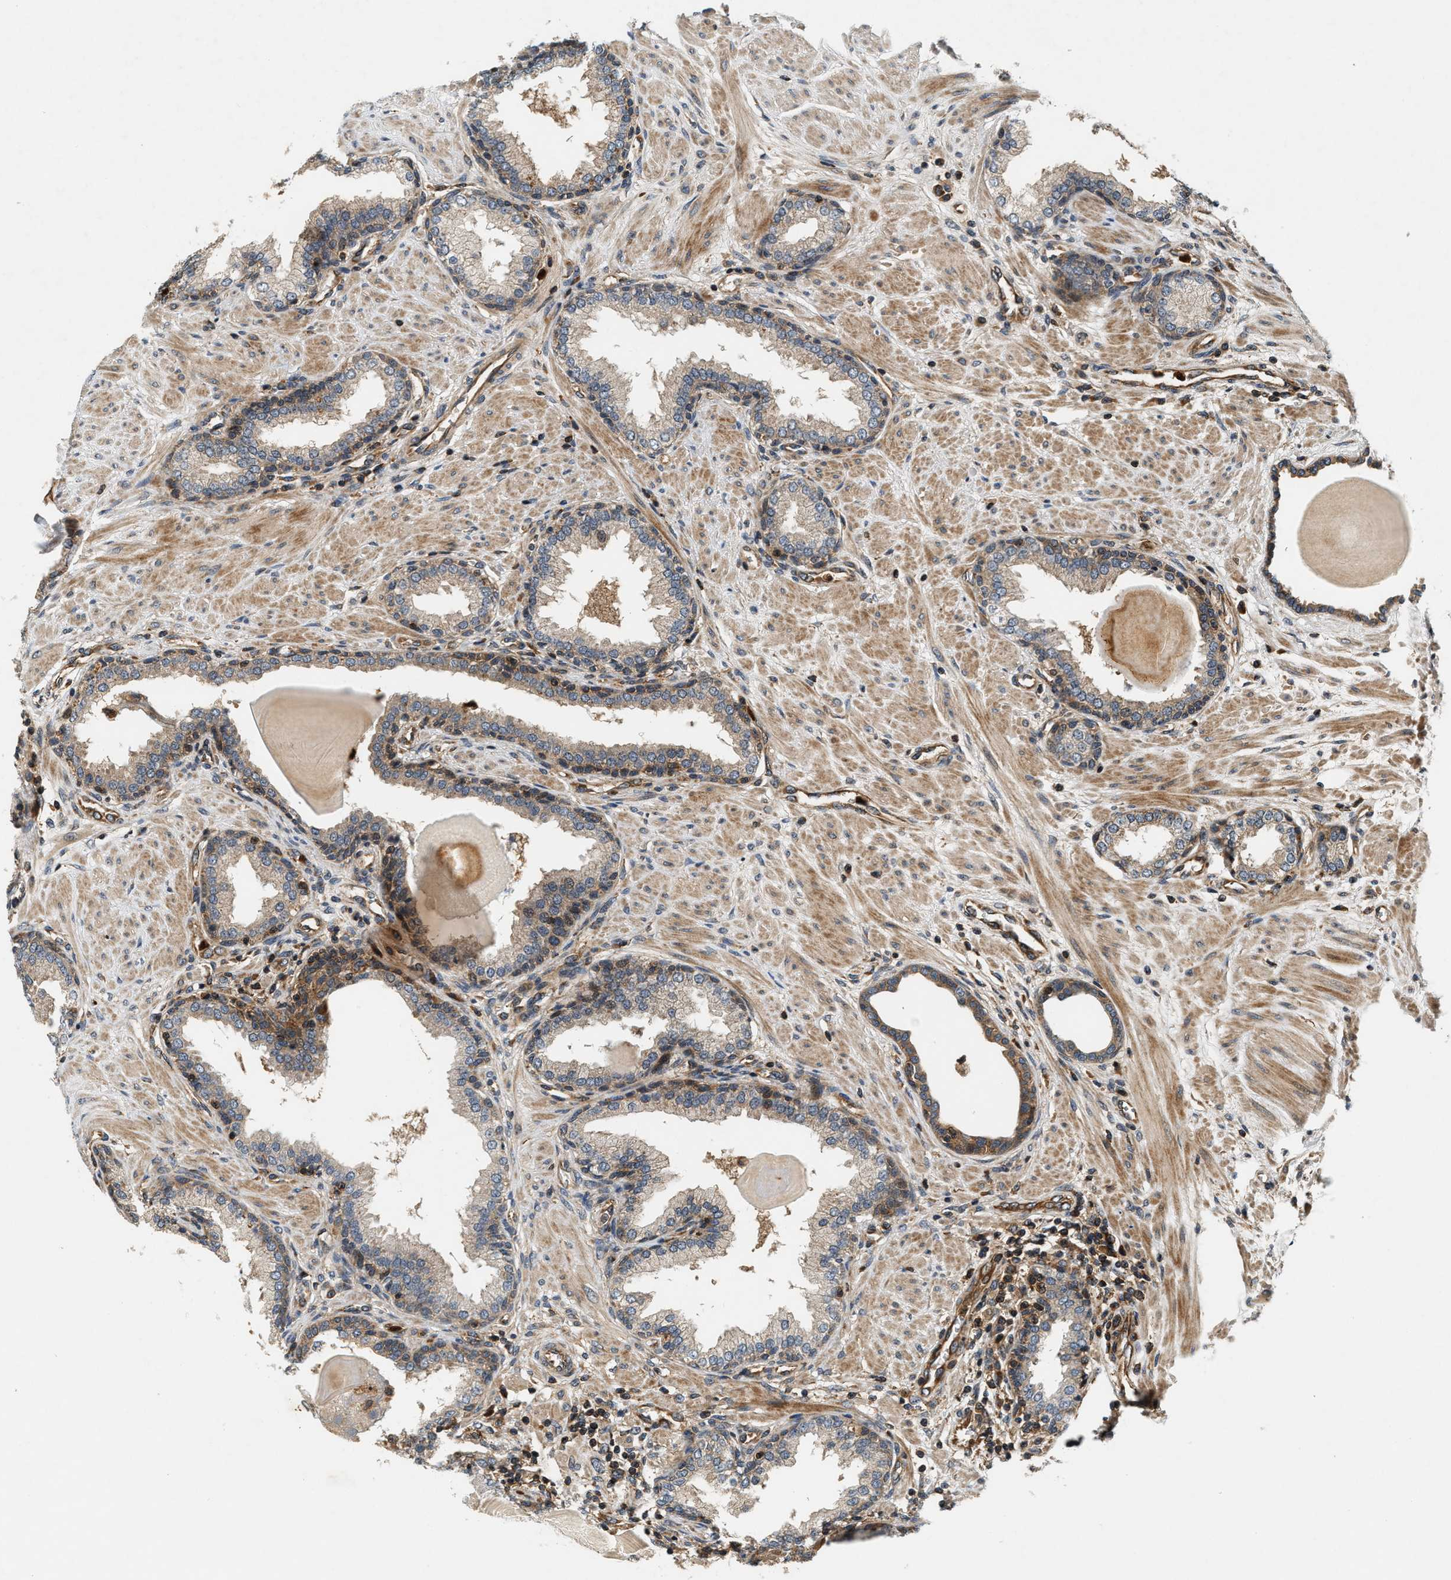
{"staining": {"intensity": "moderate", "quantity": "25%-75%", "location": "cytoplasmic/membranous"}, "tissue": "prostate", "cell_type": "Glandular cells", "image_type": "normal", "snomed": [{"axis": "morphology", "description": "Normal tissue, NOS"}, {"axis": "topography", "description": "Prostate"}], "caption": "This histopathology image demonstrates immunohistochemistry staining of unremarkable human prostate, with medium moderate cytoplasmic/membranous expression in approximately 25%-75% of glandular cells.", "gene": "SAMD9", "patient": {"sex": "male", "age": 51}}